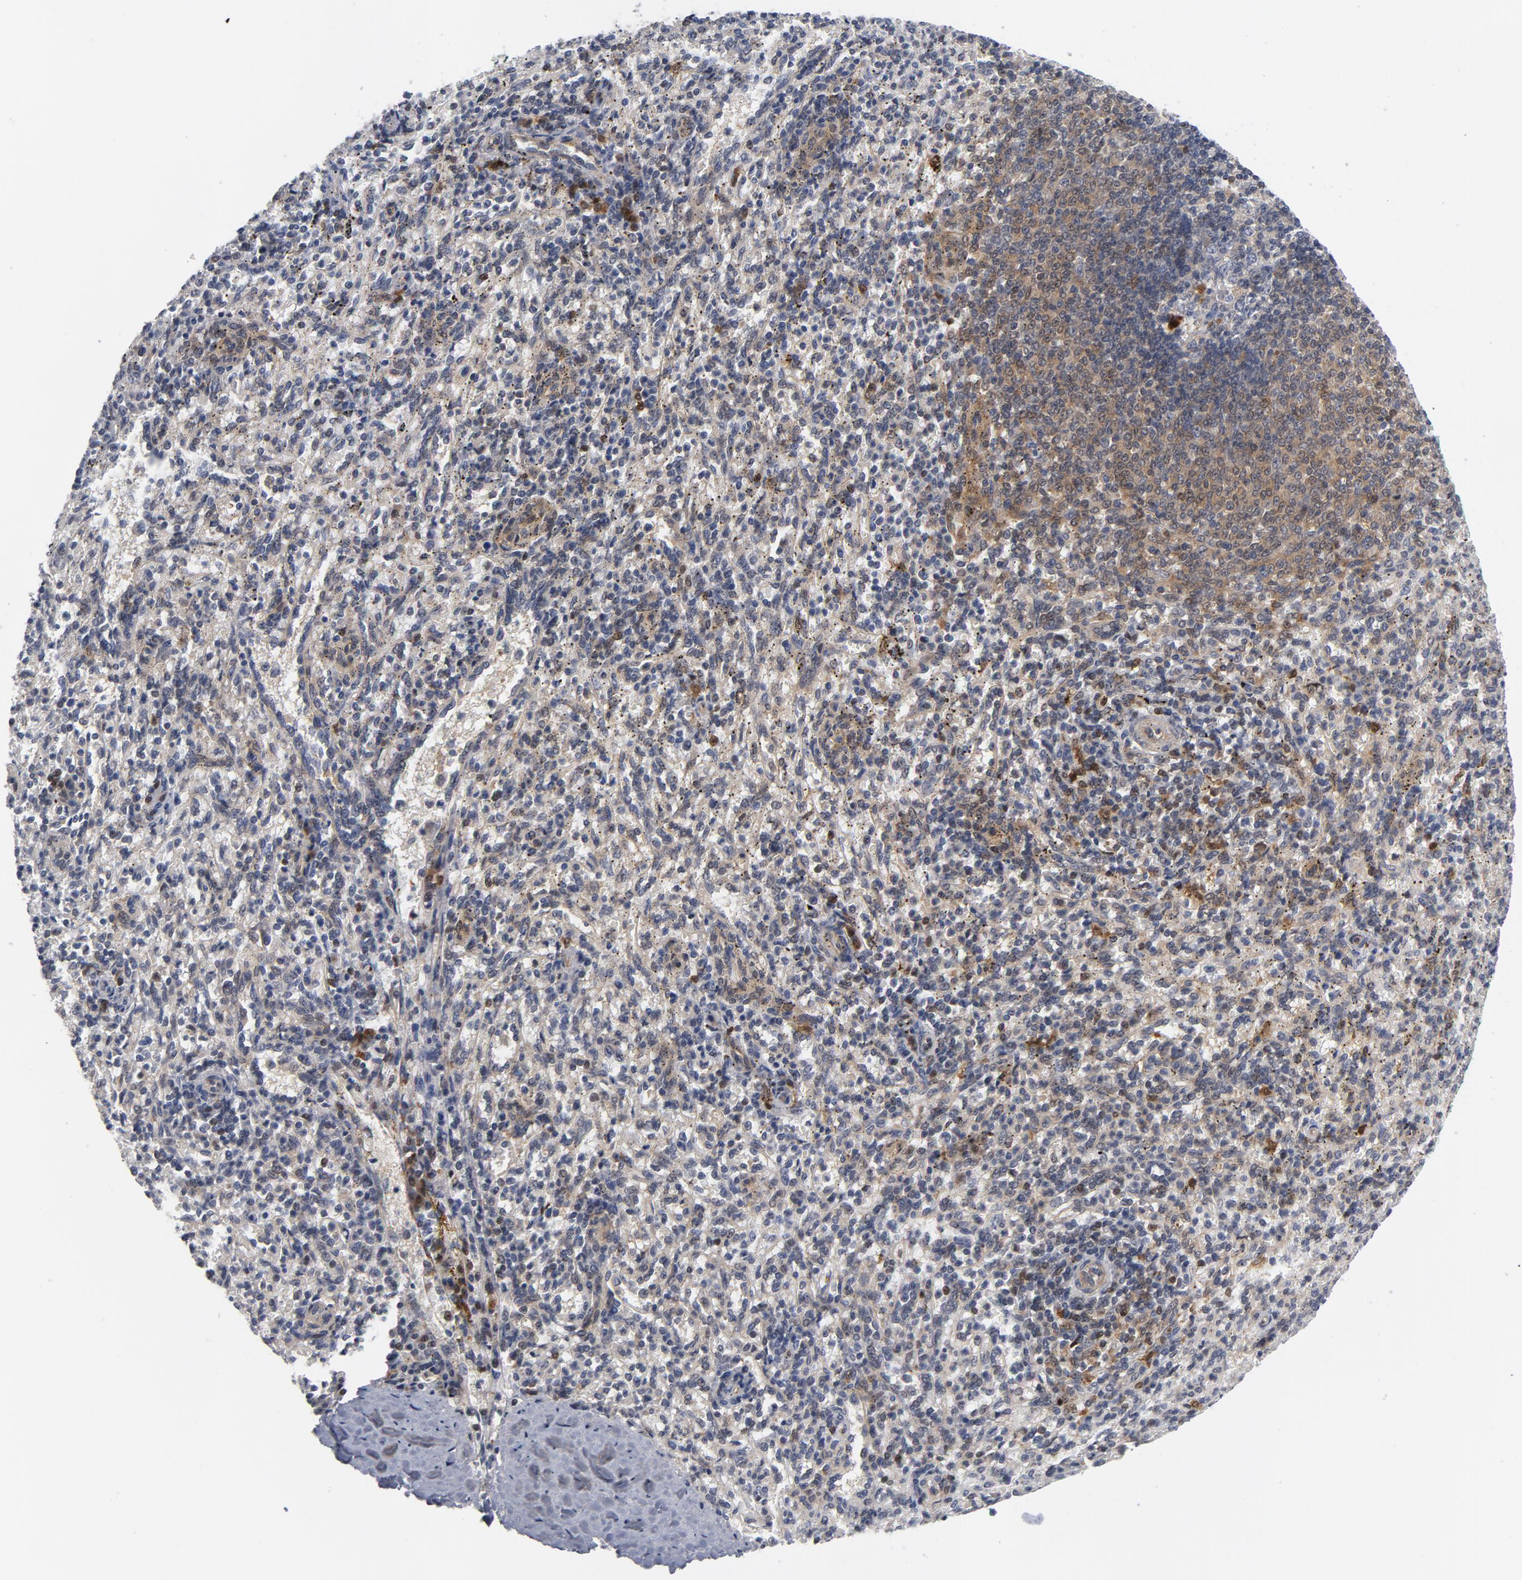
{"staining": {"intensity": "strong", "quantity": "25%-75%", "location": "cytoplasmic/membranous"}, "tissue": "spleen", "cell_type": "Cells in red pulp", "image_type": "normal", "snomed": [{"axis": "morphology", "description": "Normal tissue, NOS"}, {"axis": "topography", "description": "Spleen"}], "caption": "An IHC micrograph of benign tissue is shown. Protein staining in brown labels strong cytoplasmic/membranous positivity in spleen within cells in red pulp.", "gene": "TRADD", "patient": {"sex": "female", "age": 10}}